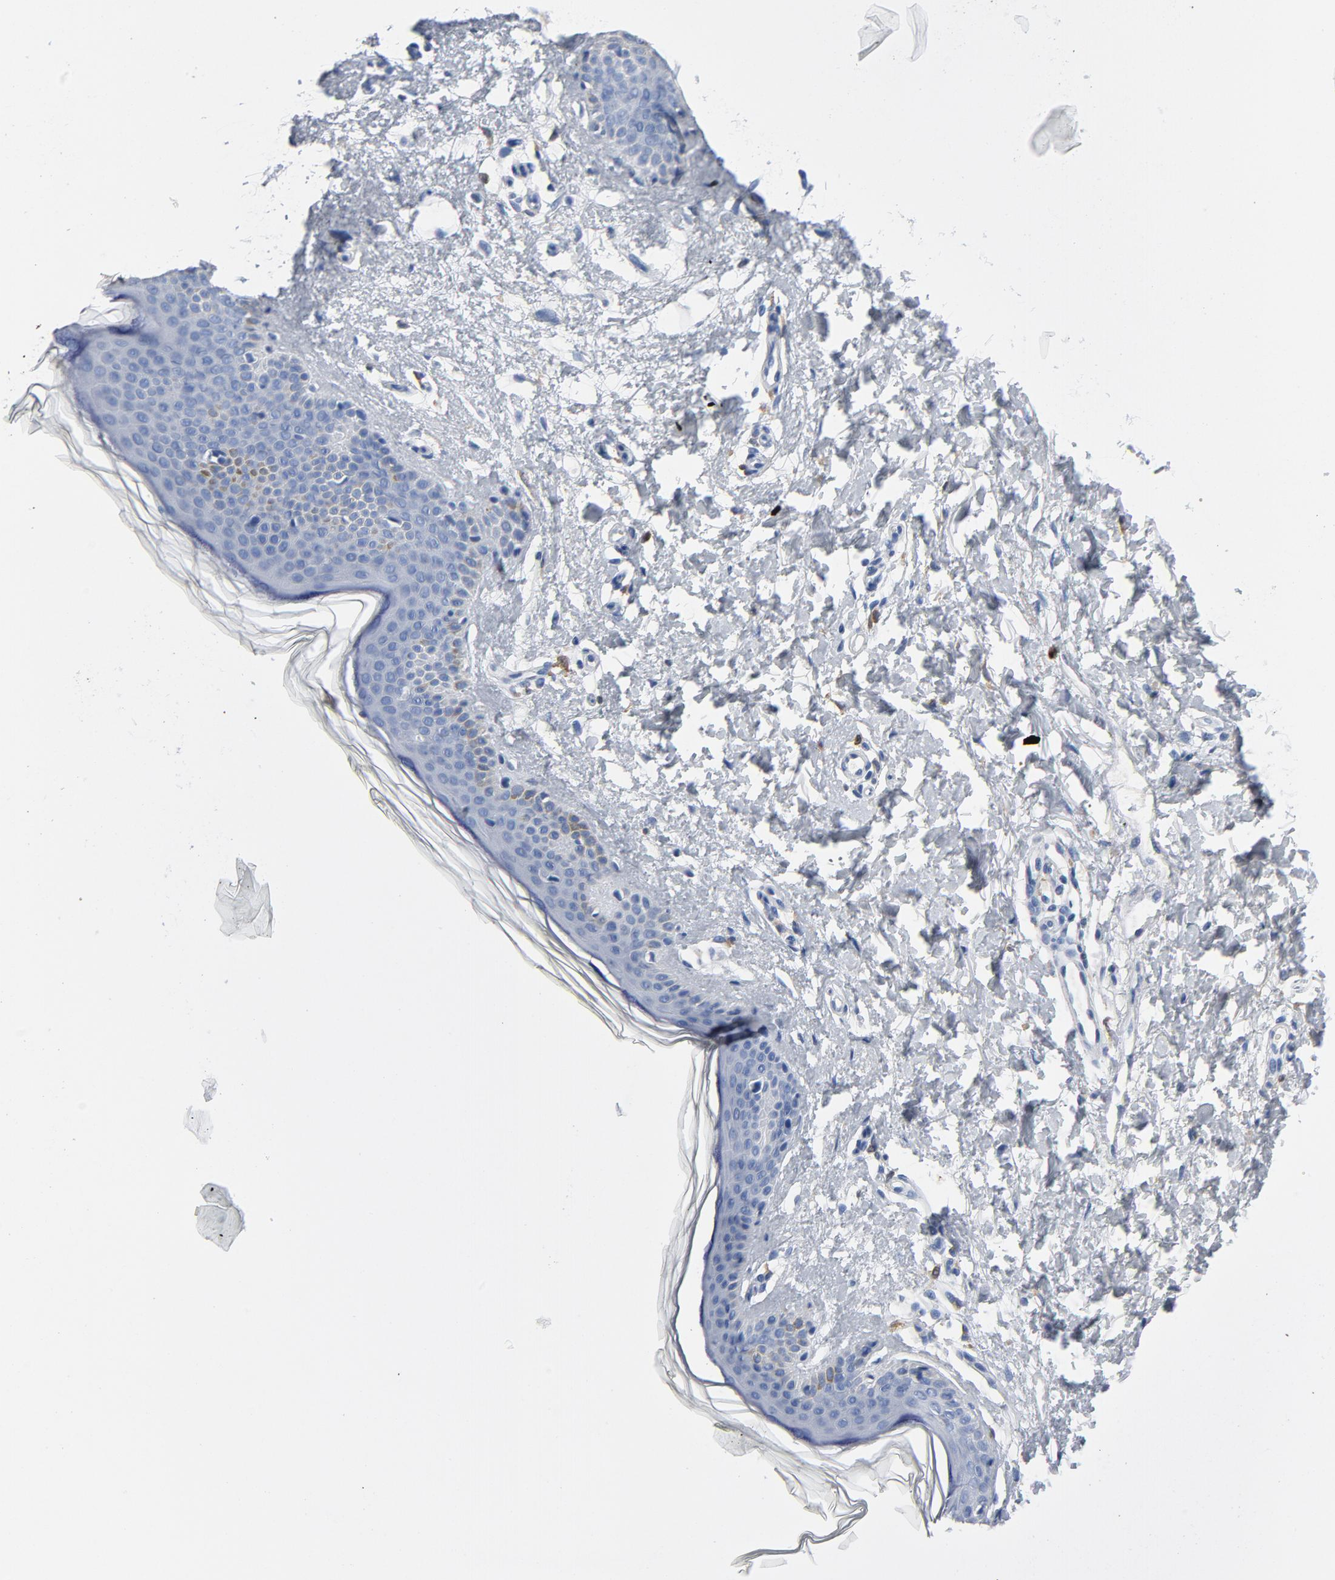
{"staining": {"intensity": "negative", "quantity": "none", "location": "none"}, "tissue": "skin", "cell_type": "Fibroblasts", "image_type": "normal", "snomed": [{"axis": "morphology", "description": "Normal tissue, NOS"}, {"axis": "topography", "description": "Skin"}], "caption": "Histopathology image shows no protein staining in fibroblasts of normal skin.", "gene": "NCF1", "patient": {"sex": "female", "age": 56}}